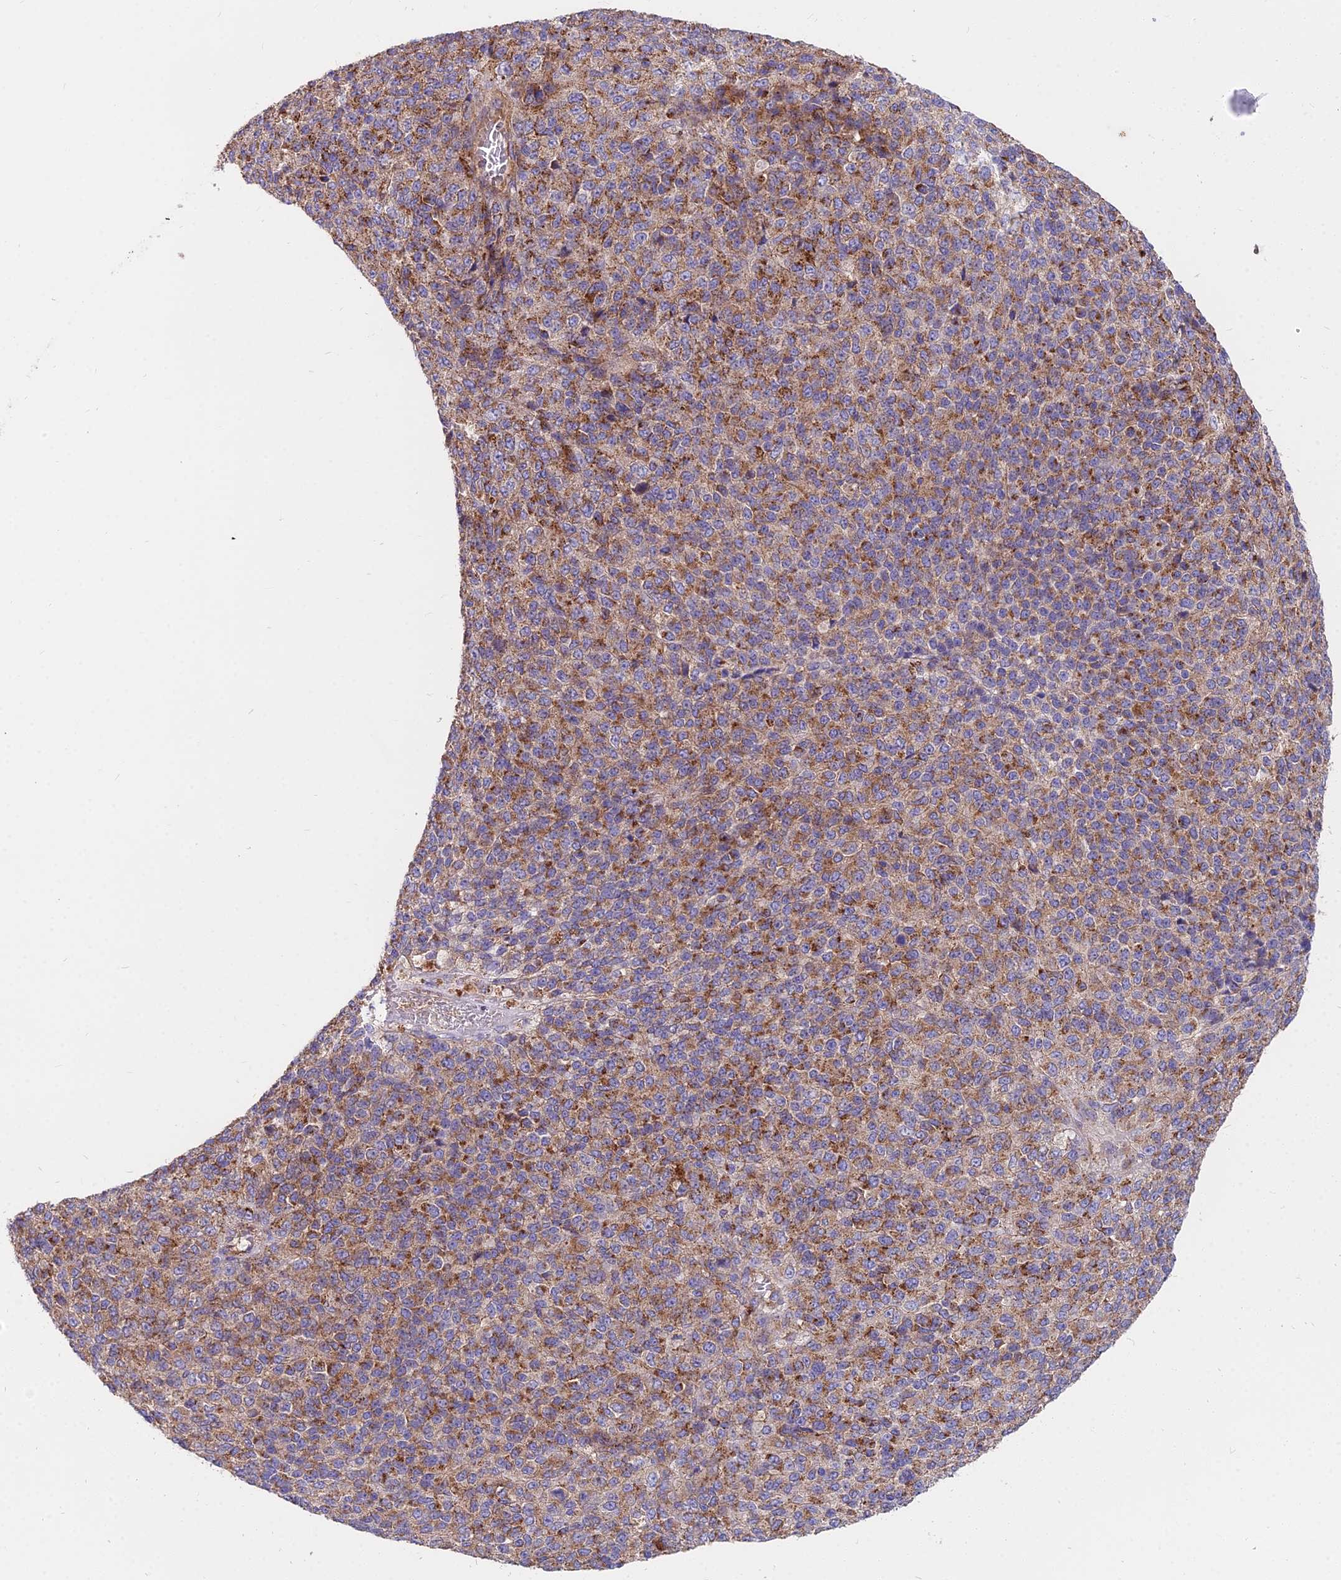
{"staining": {"intensity": "moderate", "quantity": ">75%", "location": "cytoplasmic/membranous"}, "tissue": "melanoma", "cell_type": "Tumor cells", "image_type": "cancer", "snomed": [{"axis": "morphology", "description": "Malignant melanoma, Metastatic site"}, {"axis": "topography", "description": "Brain"}], "caption": "DAB (3,3'-diaminobenzidine) immunohistochemical staining of malignant melanoma (metastatic site) shows moderate cytoplasmic/membranous protein staining in about >75% of tumor cells.", "gene": "FRMPD1", "patient": {"sex": "female", "age": 56}}